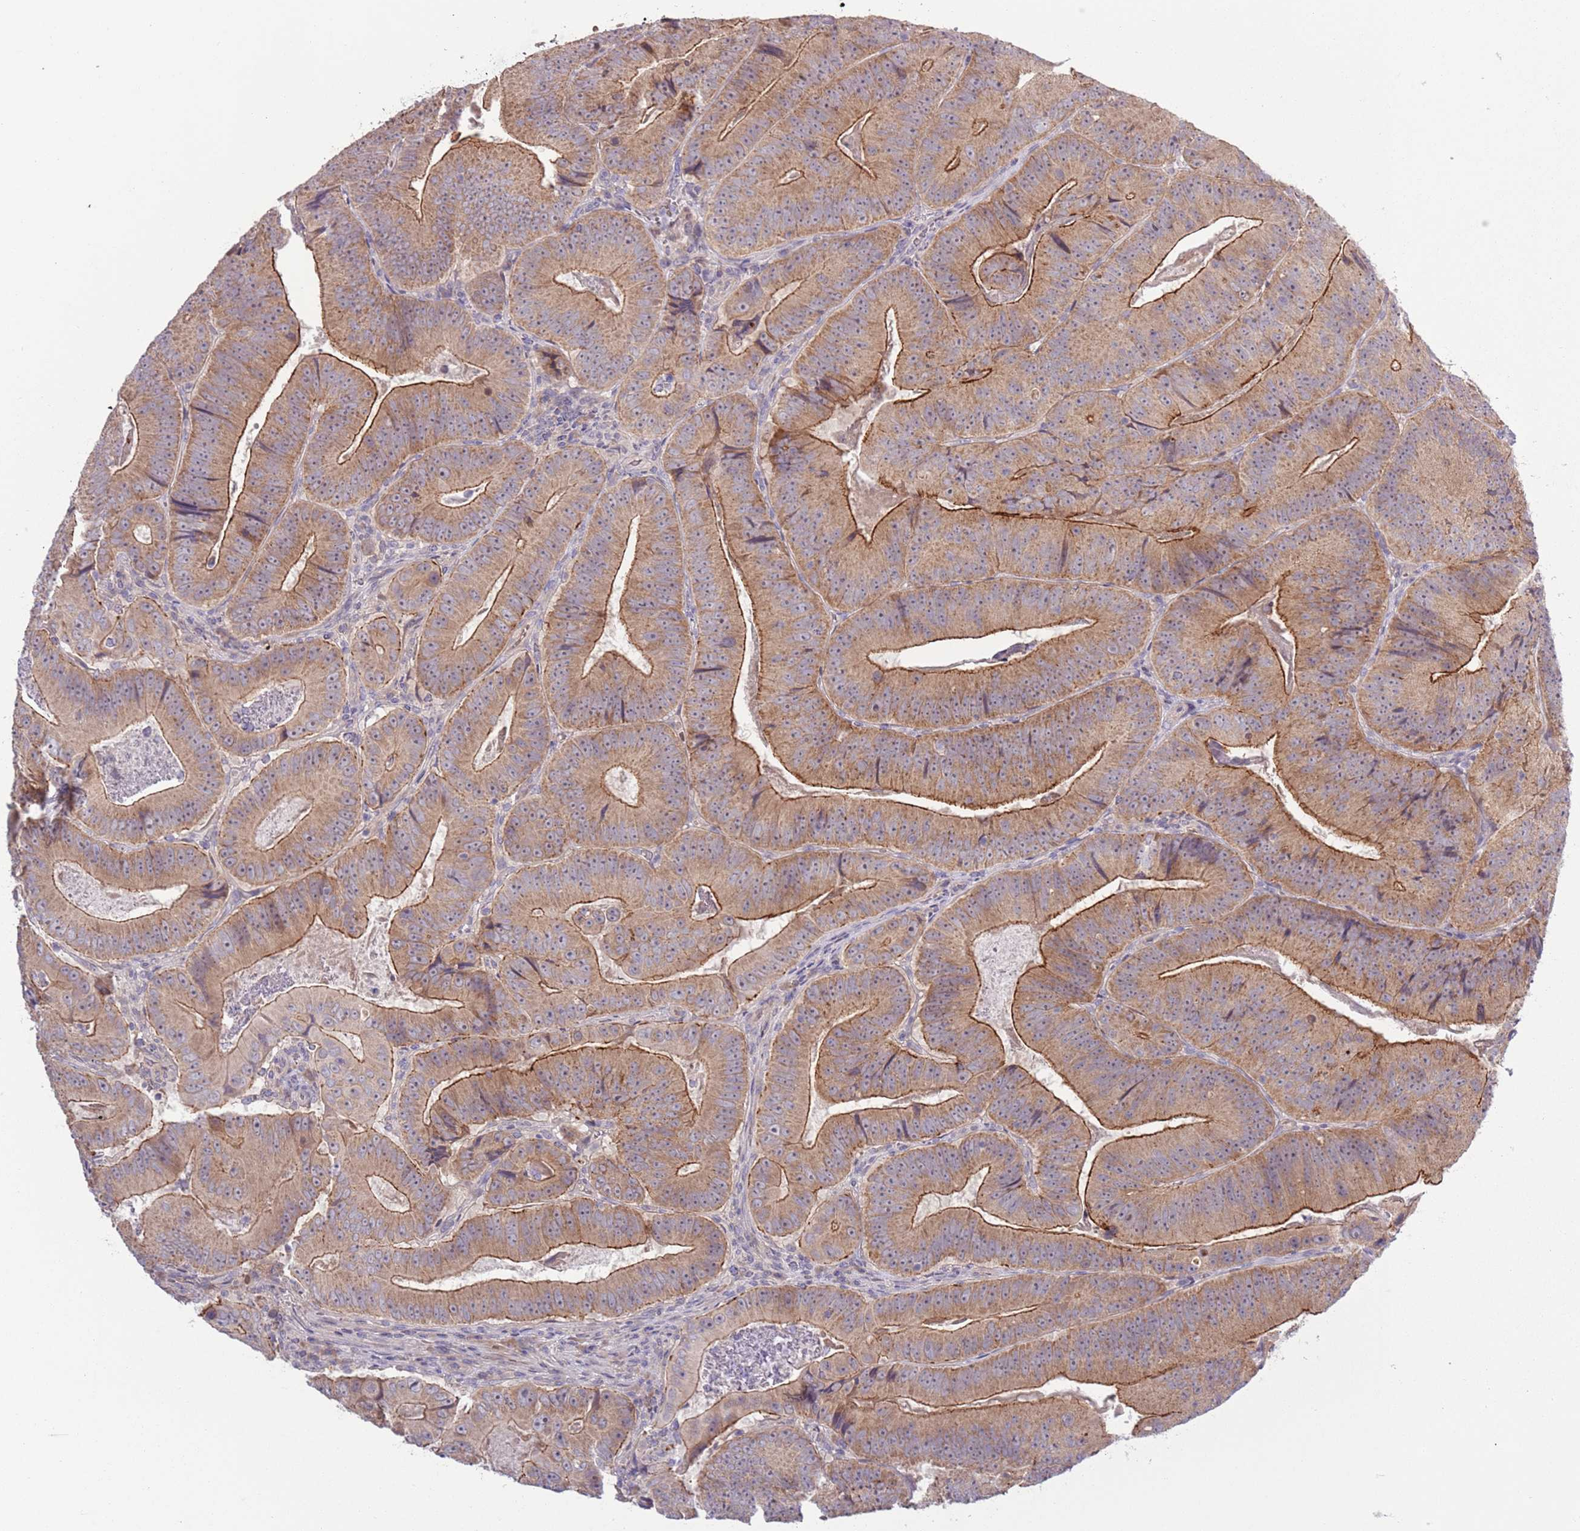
{"staining": {"intensity": "moderate", "quantity": ">75%", "location": "cytoplasmic/membranous"}, "tissue": "colorectal cancer", "cell_type": "Tumor cells", "image_type": "cancer", "snomed": [{"axis": "morphology", "description": "Adenocarcinoma, NOS"}, {"axis": "topography", "description": "Colon"}], "caption": "Protein analysis of colorectal adenocarcinoma tissue shows moderate cytoplasmic/membranous staining in approximately >75% of tumor cells. Nuclei are stained in blue.", "gene": "SHROOM3", "patient": {"sex": "female", "age": 86}}